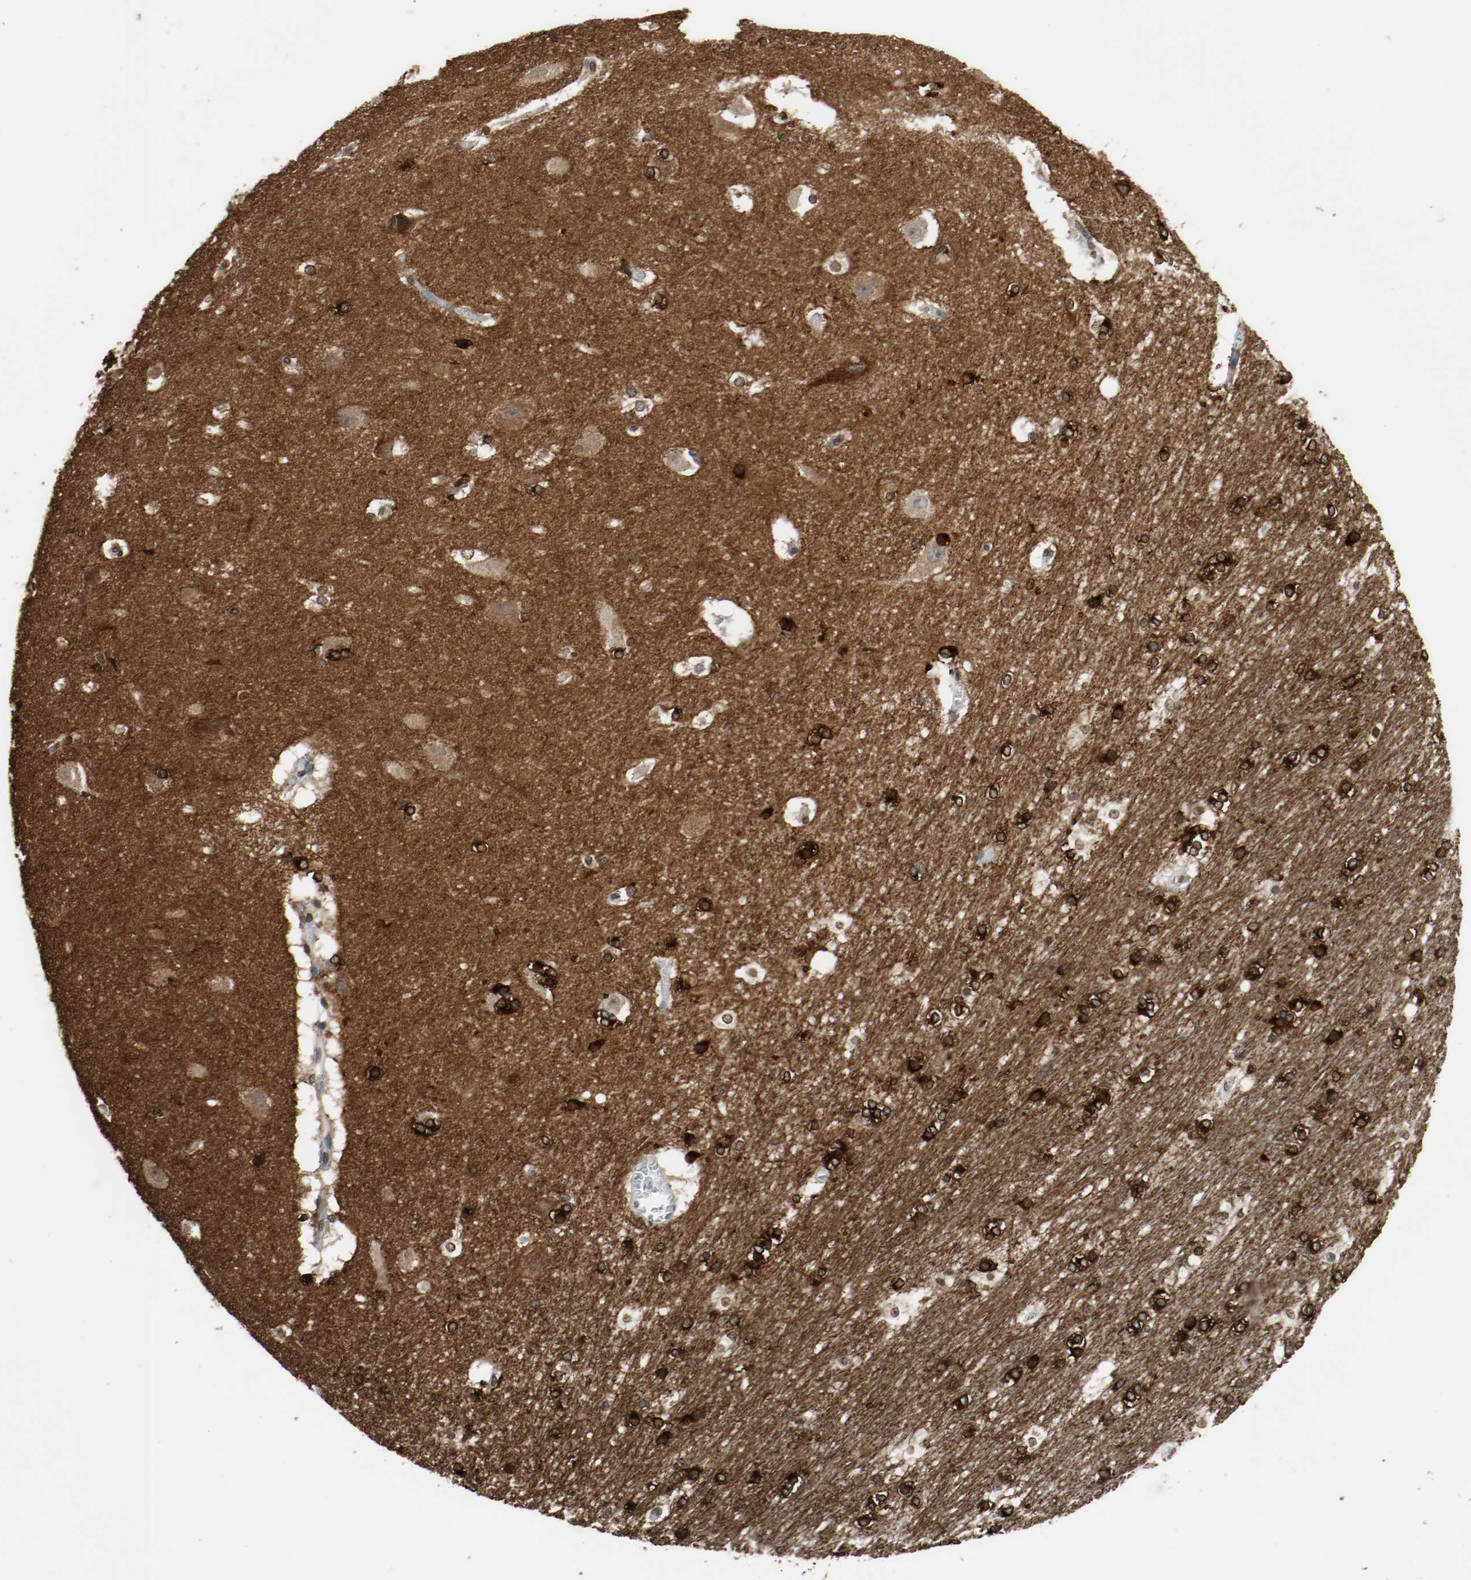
{"staining": {"intensity": "moderate", "quantity": "25%-75%", "location": "cytoplasmic/membranous"}, "tissue": "hippocampus", "cell_type": "Glial cells", "image_type": "normal", "snomed": [{"axis": "morphology", "description": "Normal tissue, NOS"}, {"axis": "topography", "description": "Hippocampus"}], "caption": "Glial cells show moderate cytoplasmic/membranous positivity in about 25%-75% of cells in normal hippocampus.", "gene": "RTN4", "patient": {"sex": "female", "age": 19}}